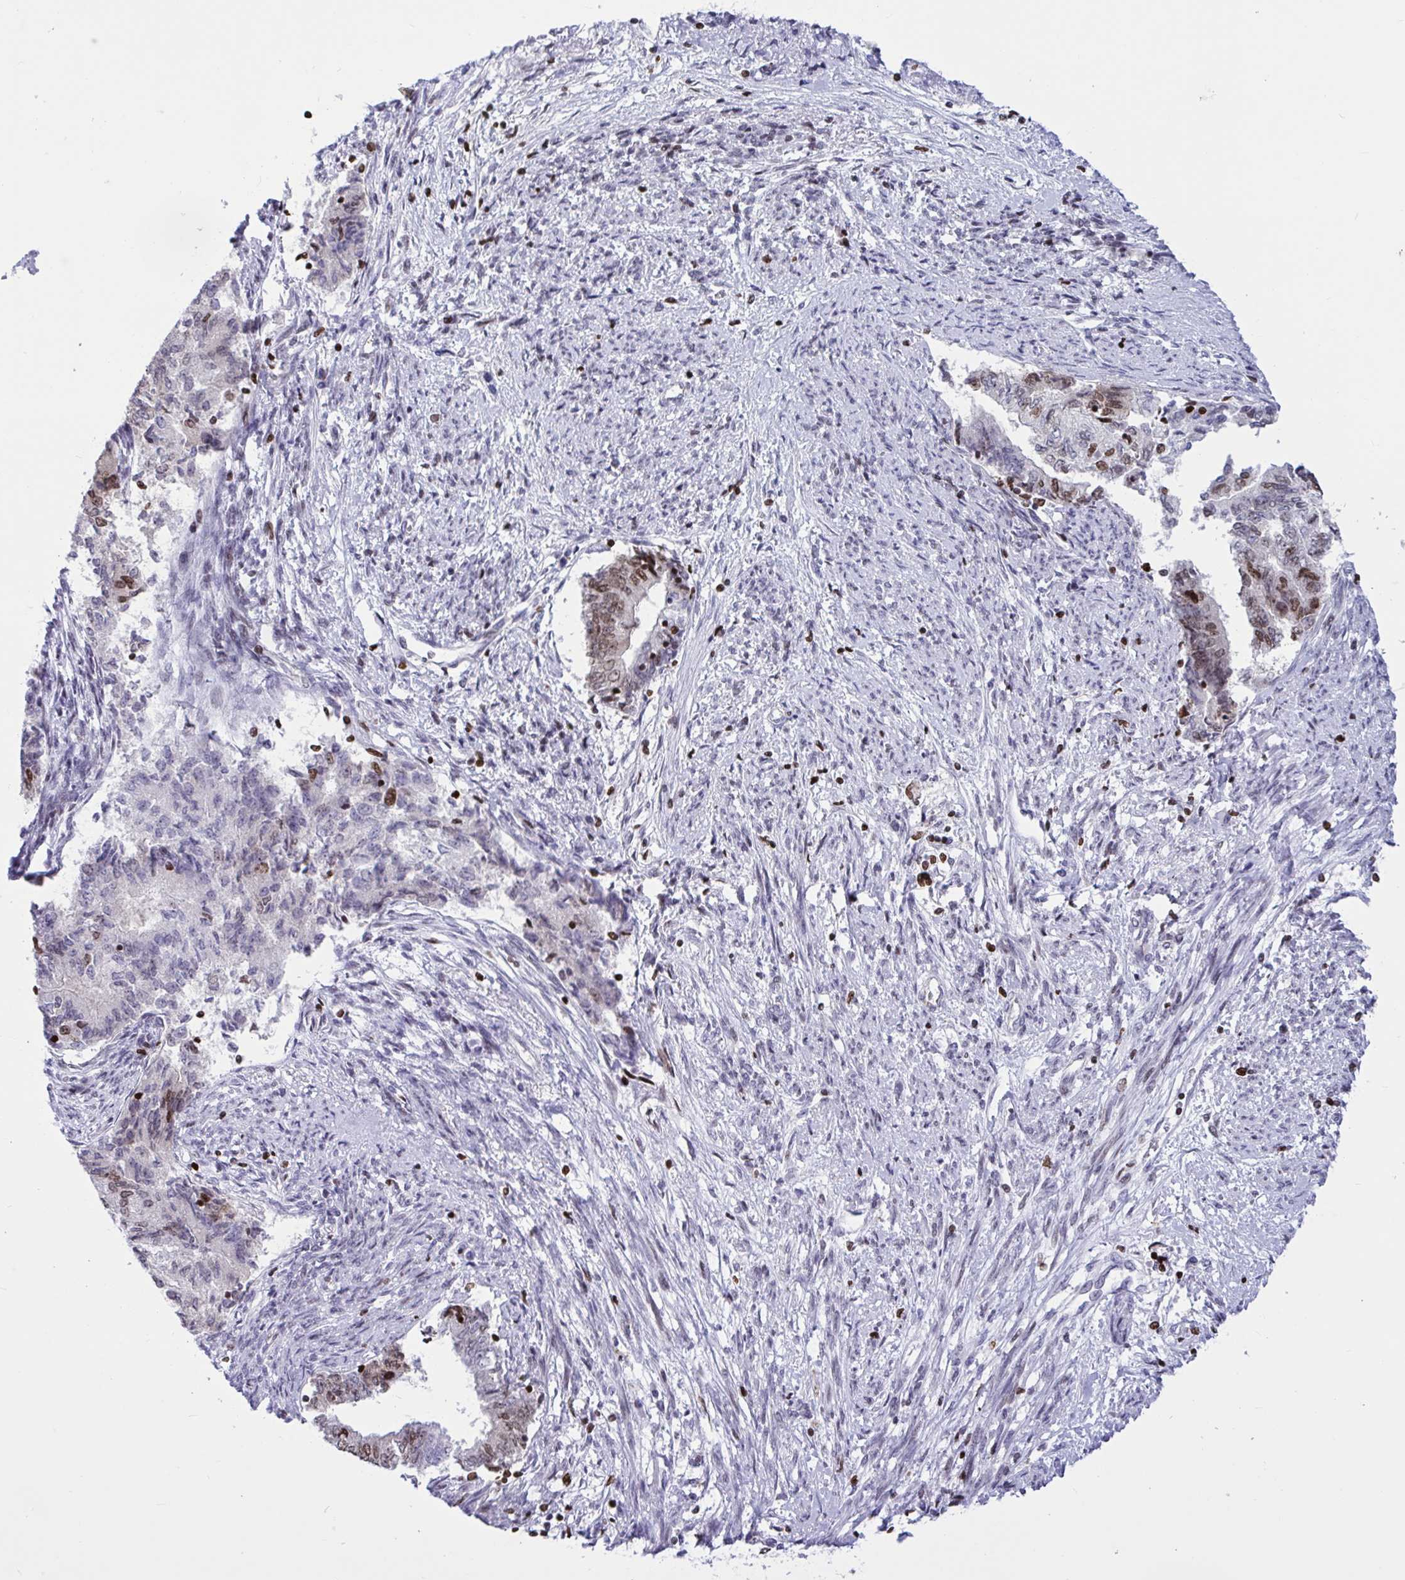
{"staining": {"intensity": "weak", "quantity": "<25%", "location": "nuclear"}, "tissue": "endometrial cancer", "cell_type": "Tumor cells", "image_type": "cancer", "snomed": [{"axis": "morphology", "description": "Adenocarcinoma, NOS"}, {"axis": "topography", "description": "Endometrium"}], "caption": "IHC photomicrograph of human endometrial cancer stained for a protein (brown), which exhibits no staining in tumor cells.", "gene": "HMGB2", "patient": {"sex": "female", "age": 65}}